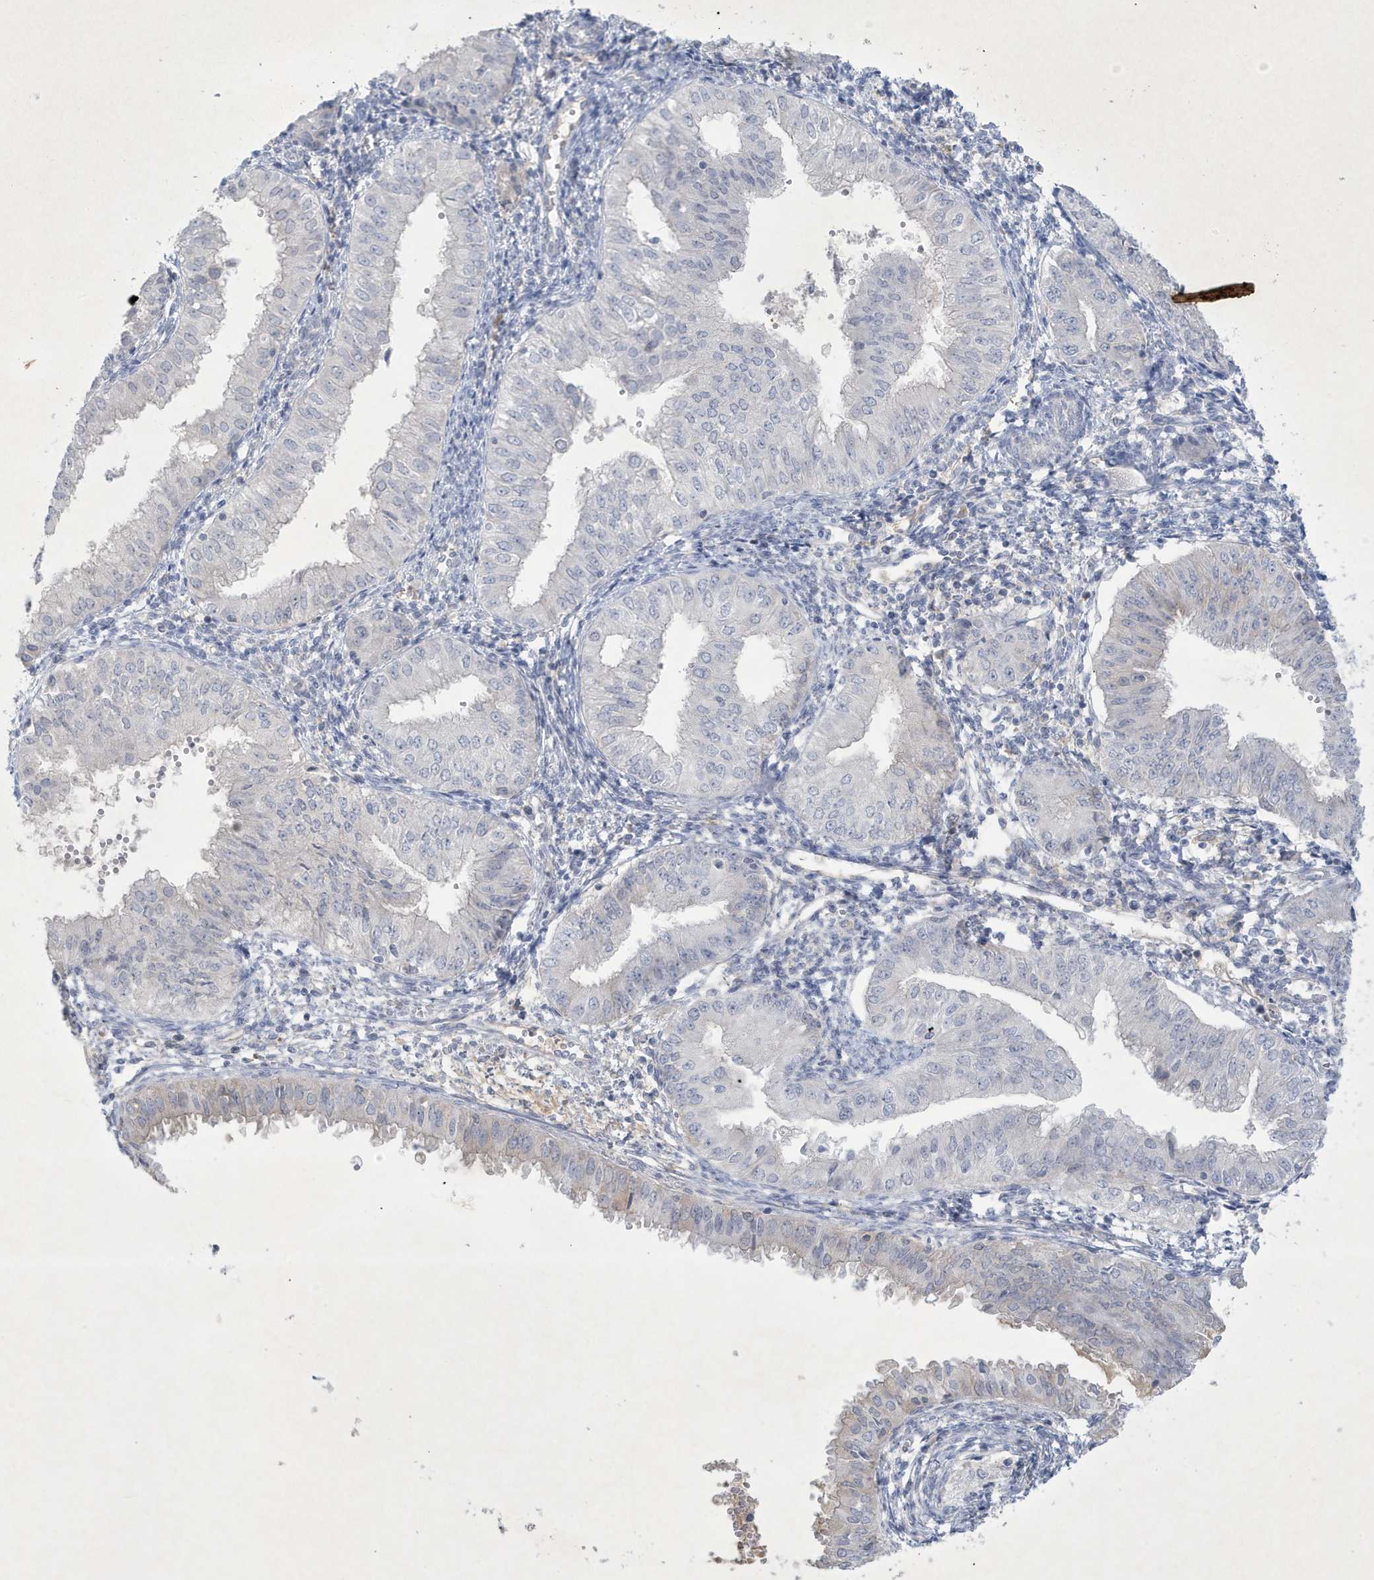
{"staining": {"intensity": "negative", "quantity": "none", "location": "none"}, "tissue": "endometrial cancer", "cell_type": "Tumor cells", "image_type": "cancer", "snomed": [{"axis": "morphology", "description": "Normal tissue, NOS"}, {"axis": "morphology", "description": "Adenocarcinoma, NOS"}, {"axis": "topography", "description": "Endometrium"}], "caption": "A photomicrograph of endometrial adenocarcinoma stained for a protein demonstrates no brown staining in tumor cells.", "gene": "CCDC24", "patient": {"sex": "female", "age": 53}}